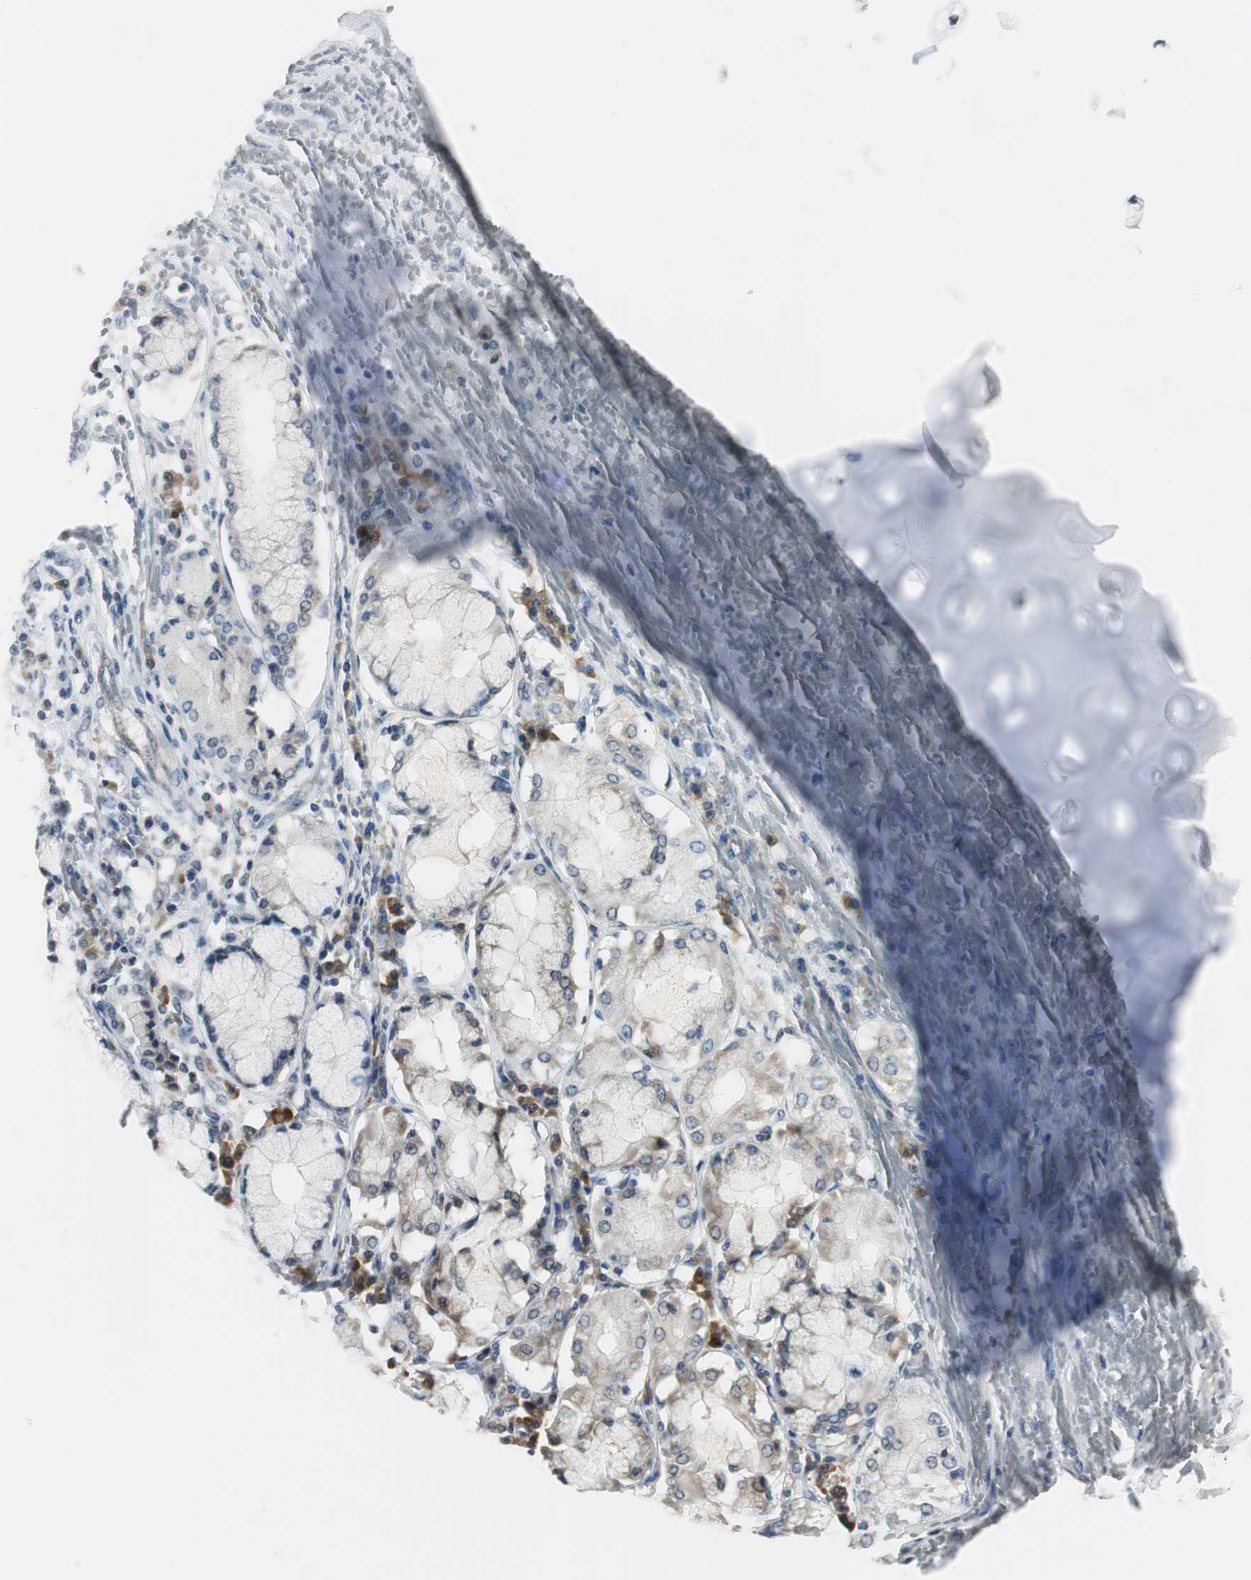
{"staining": {"intensity": "weak", "quantity": "25%-75%", "location": "cytoplasmic/membranous"}, "tissue": "lung cancer", "cell_type": "Tumor cells", "image_type": "cancer", "snomed": [{"axis": "morphology", "description": "Squamous cell carcinoma, NOS"}, {"axis": "topography", "description": "Lung"}], "caption": "Tumor cells demonstrate weak cytoplasmic/membranous expression in about 25%-75% of cells in lung squamous cell carcinoma.", "gene": "CCT5", "patient": {"sex": "female", "age": 47}}